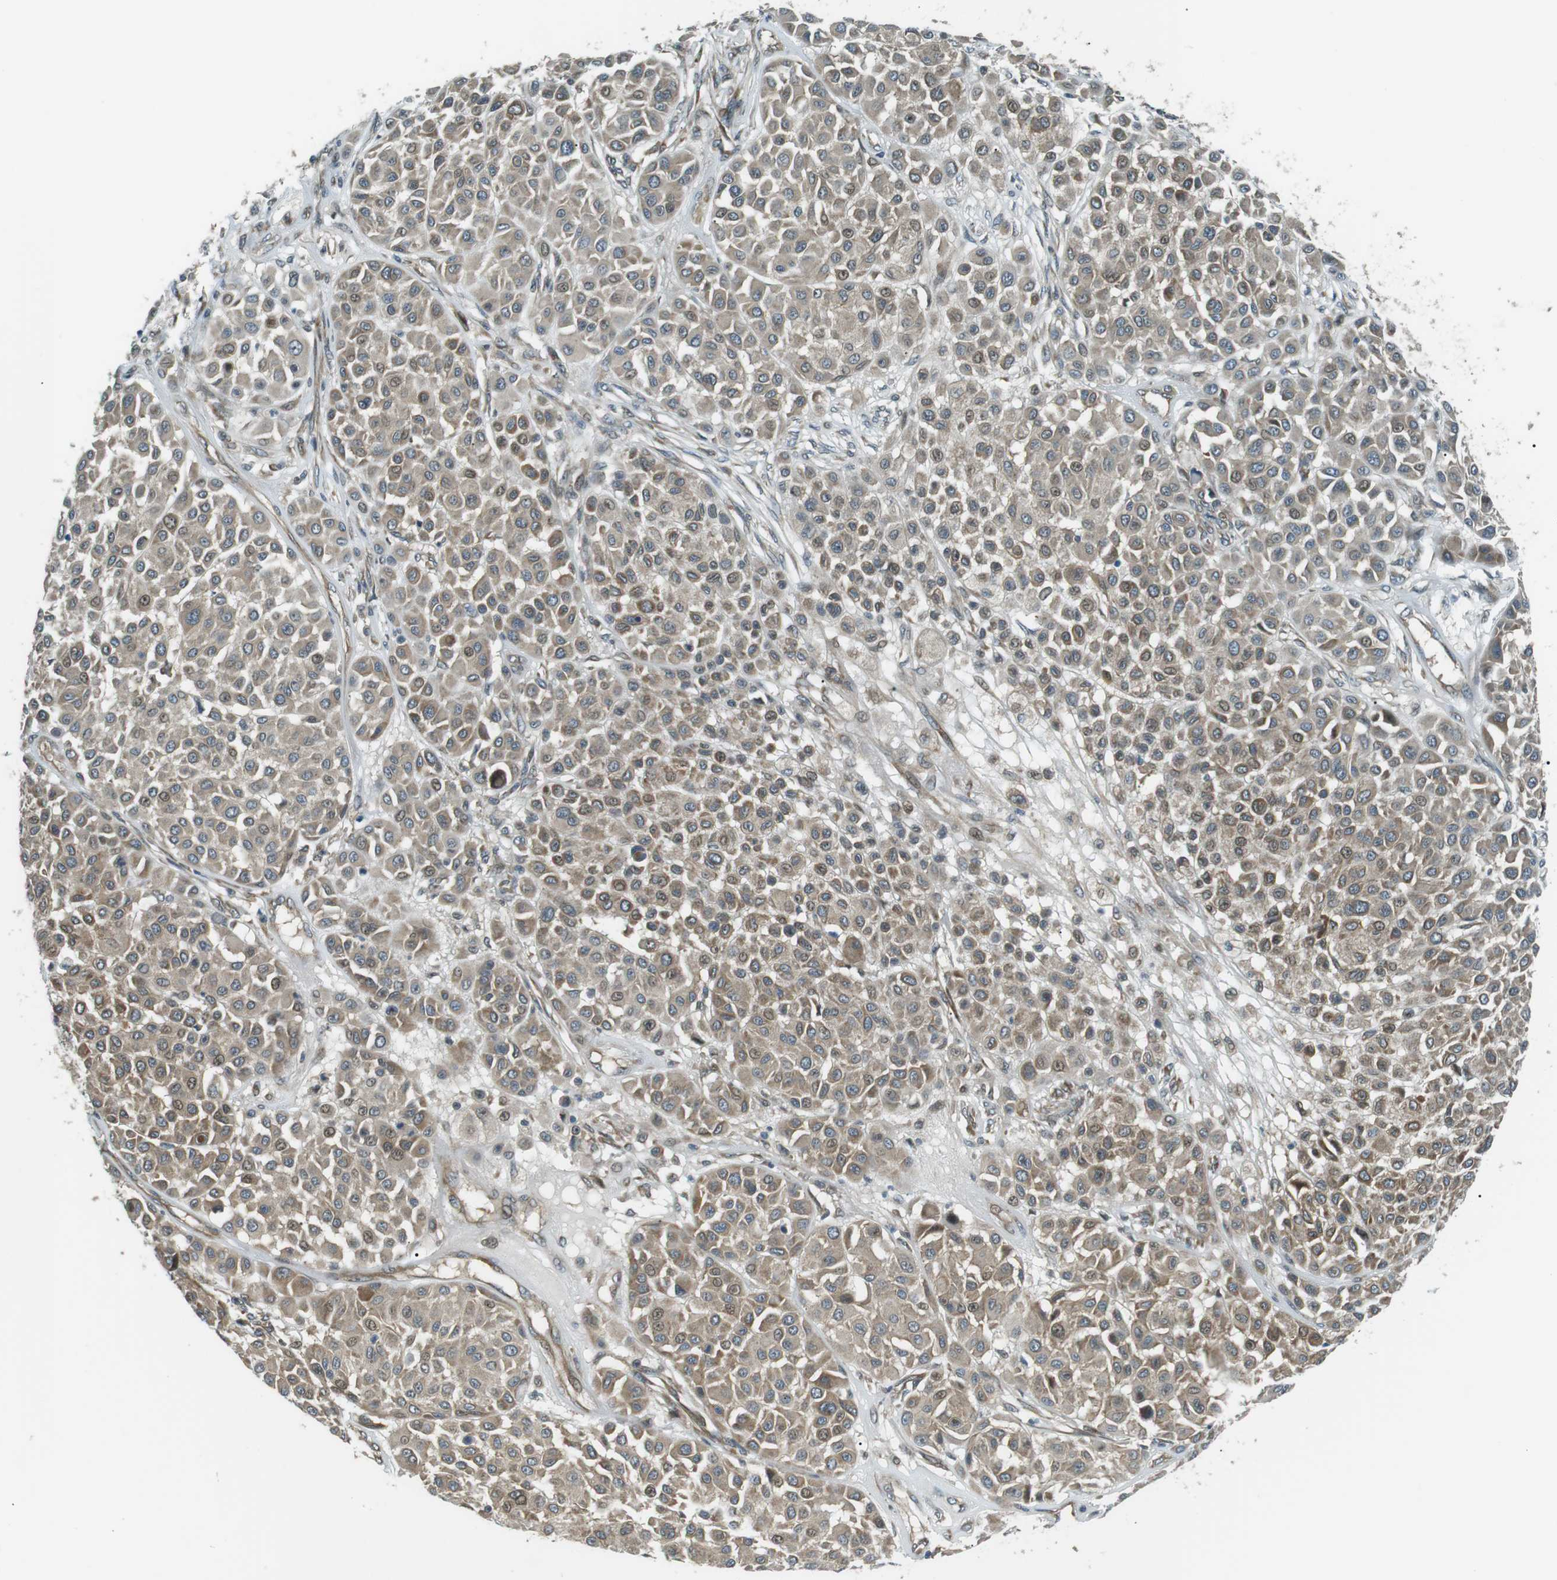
{"staining": {"intensity": "weak", "quantity": ">75%", "location": "cytoplasmic/membranous,nuclear"}, "tissue": "melanoma", "cell_type": "Tumor cells", "image_type": "cancer", "snomed": [{"axis": "morphology", "description": "Malignant melanoma, Metastatic site"}, {"axis": "topography", "description": "Soft tissue"}], "caption": "Immunohistochemical staining of human melanoma shows low levels of weak cytoplasmic/membranous and nuclear protein positivity in approximately >75% of tumor cells.", "gene": "TMEM74", "patient": {"sex": "male", "age": 41}}